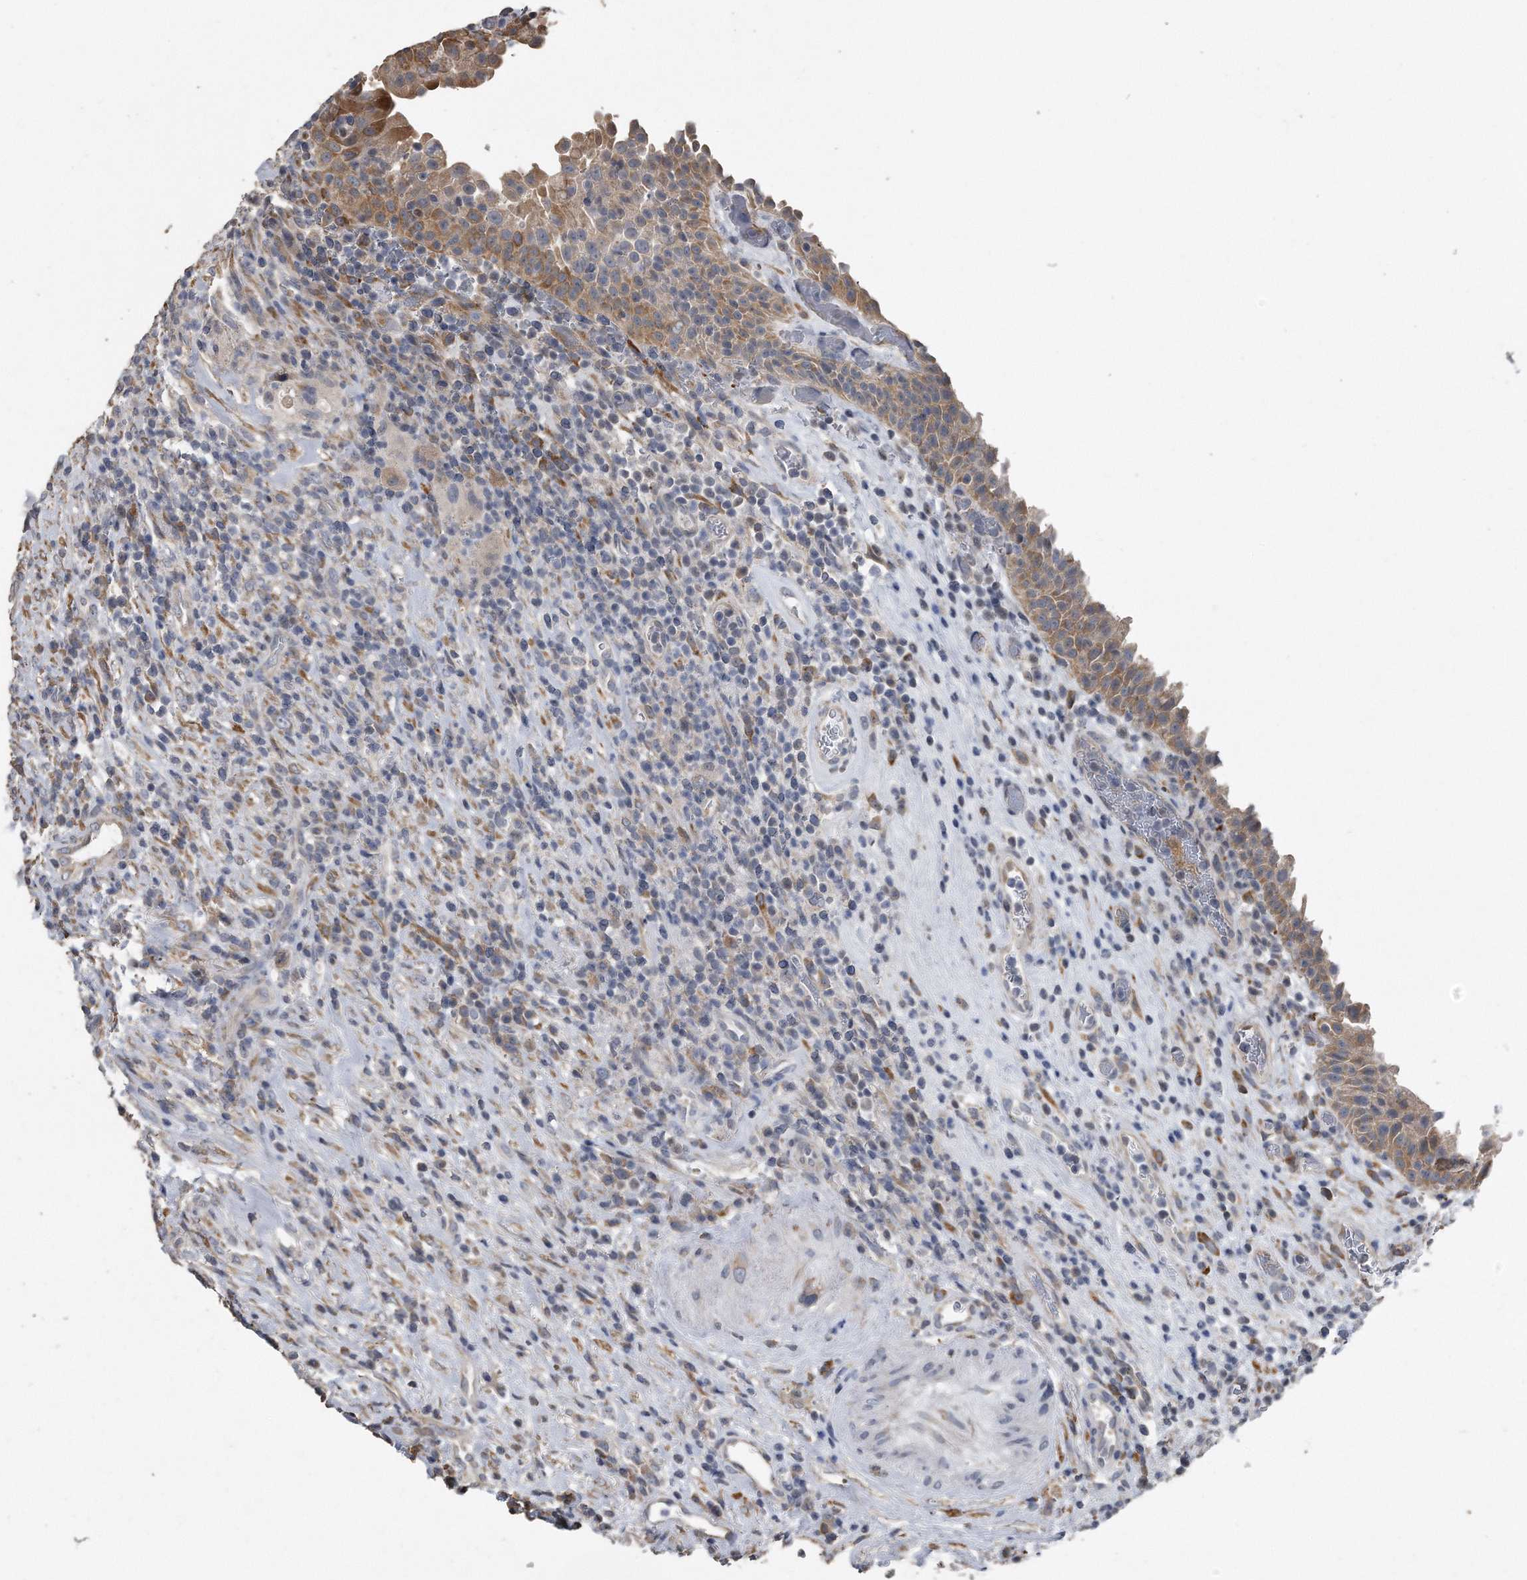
{"staining": {"intensity": "moderate", "quantity": "25%-75%", "location": "cytoplasmic/membranous"}, "tissue": "urinary bladder", "cell_type": "Urothelial cells", "image_type": "normal", "snomed": [{"axis": "morphology", "description": "Normal tissue, NOS"}, {"axis": "morphology", "description": "Inflammation, NOS"}, {"axis": "topography", "description": "Urinary bladder"}], "caption": "IHC of unremarkable urinary bladder demonstrates medium levels of moderate cytoplasmic/membranous staining in about 25%-75% of urothelial cells.", "gene": "PCLO", "patient": {"sex": "female", "age": 75}}